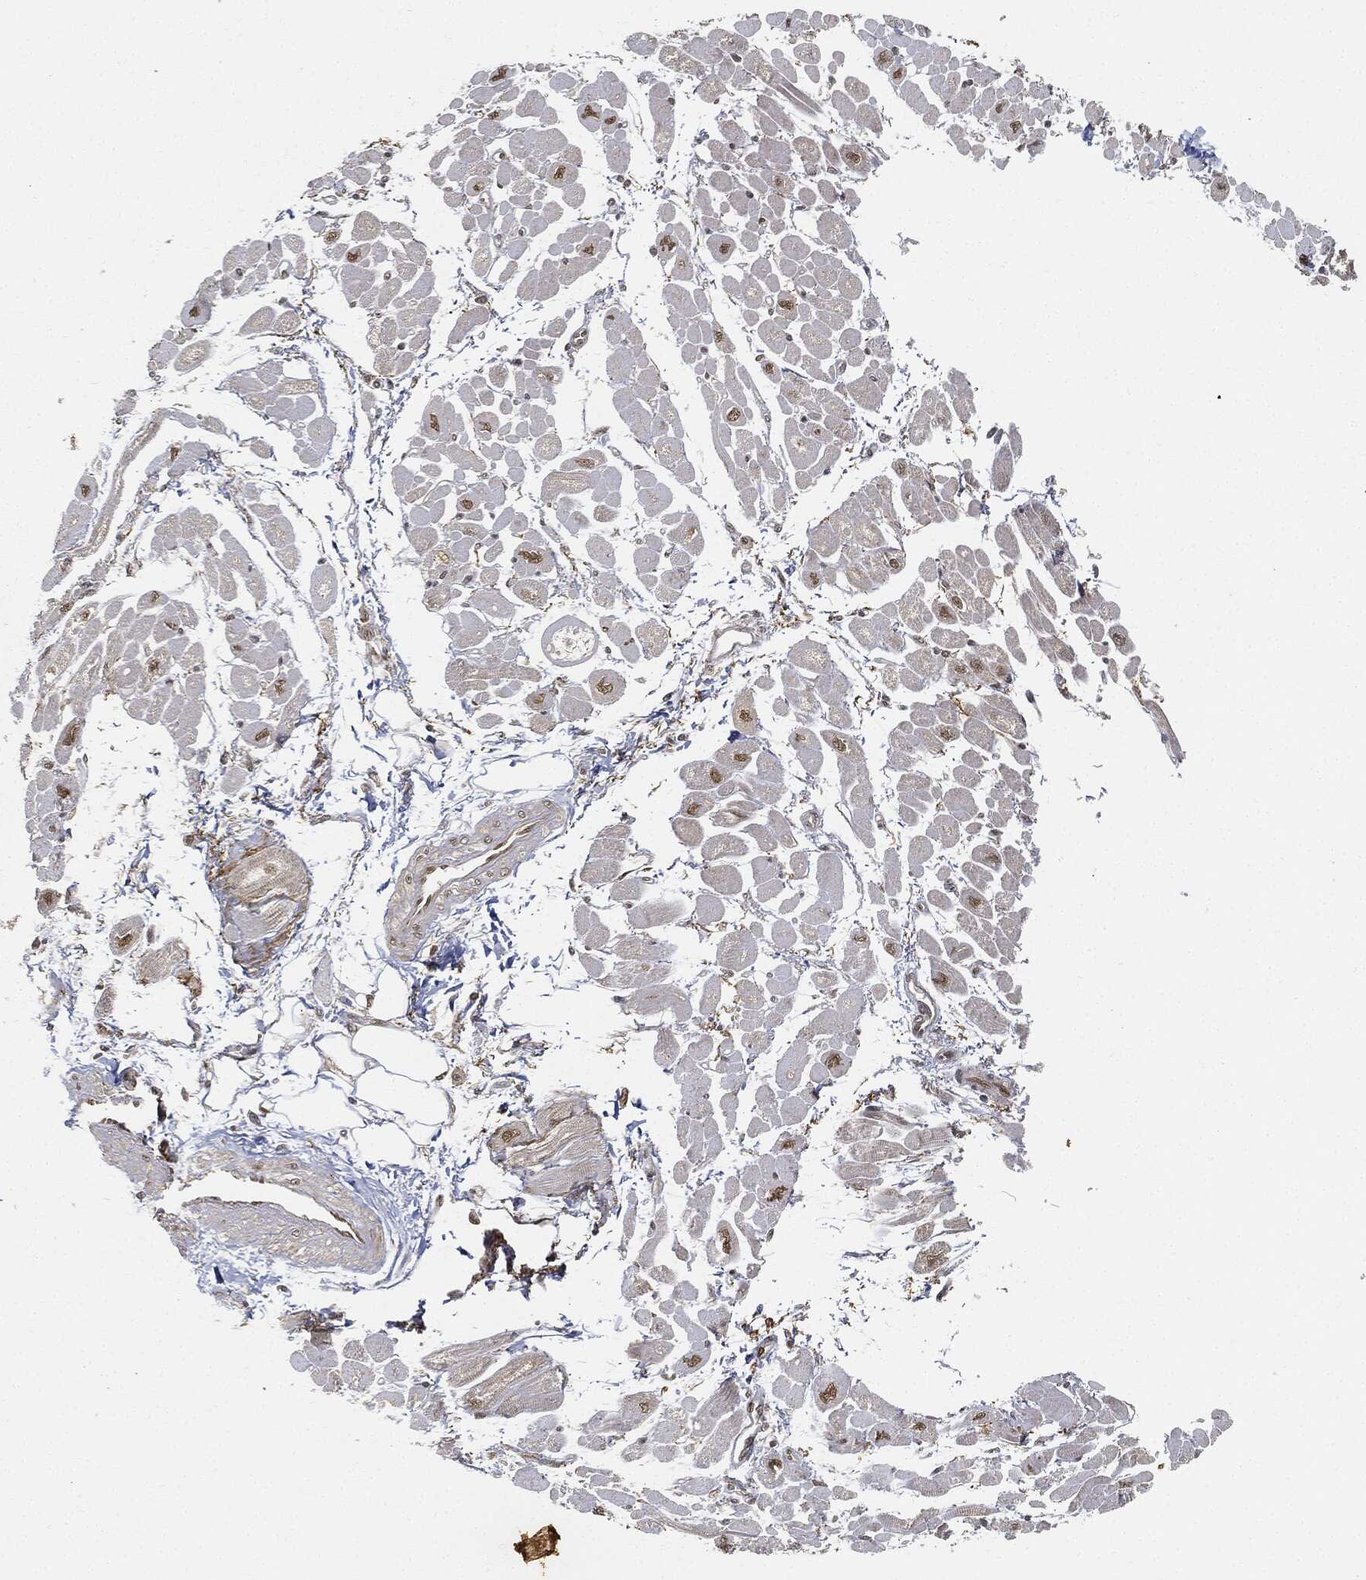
{"staining": {"intensity": "weak", "quantity": "<25%", "location": "cytoplasmic/membranous"}, "tissue": "heart muscle", "cell_type": "Cardiomyocytes", "image_type": "normal", "snomed": [{"axis": "morphology", "description": "Normal tissue, NOS"}, {"axis": "topography", "description": "Heart"}], "caption": "Immunohistochemistry (IHC) image of unremarkable human heart muscle stained for a protein (brown), which demonstrates no expression in cardiomyocytes.", "gene": "CIB1", "patient": {"sex": "male", "age": 66}}